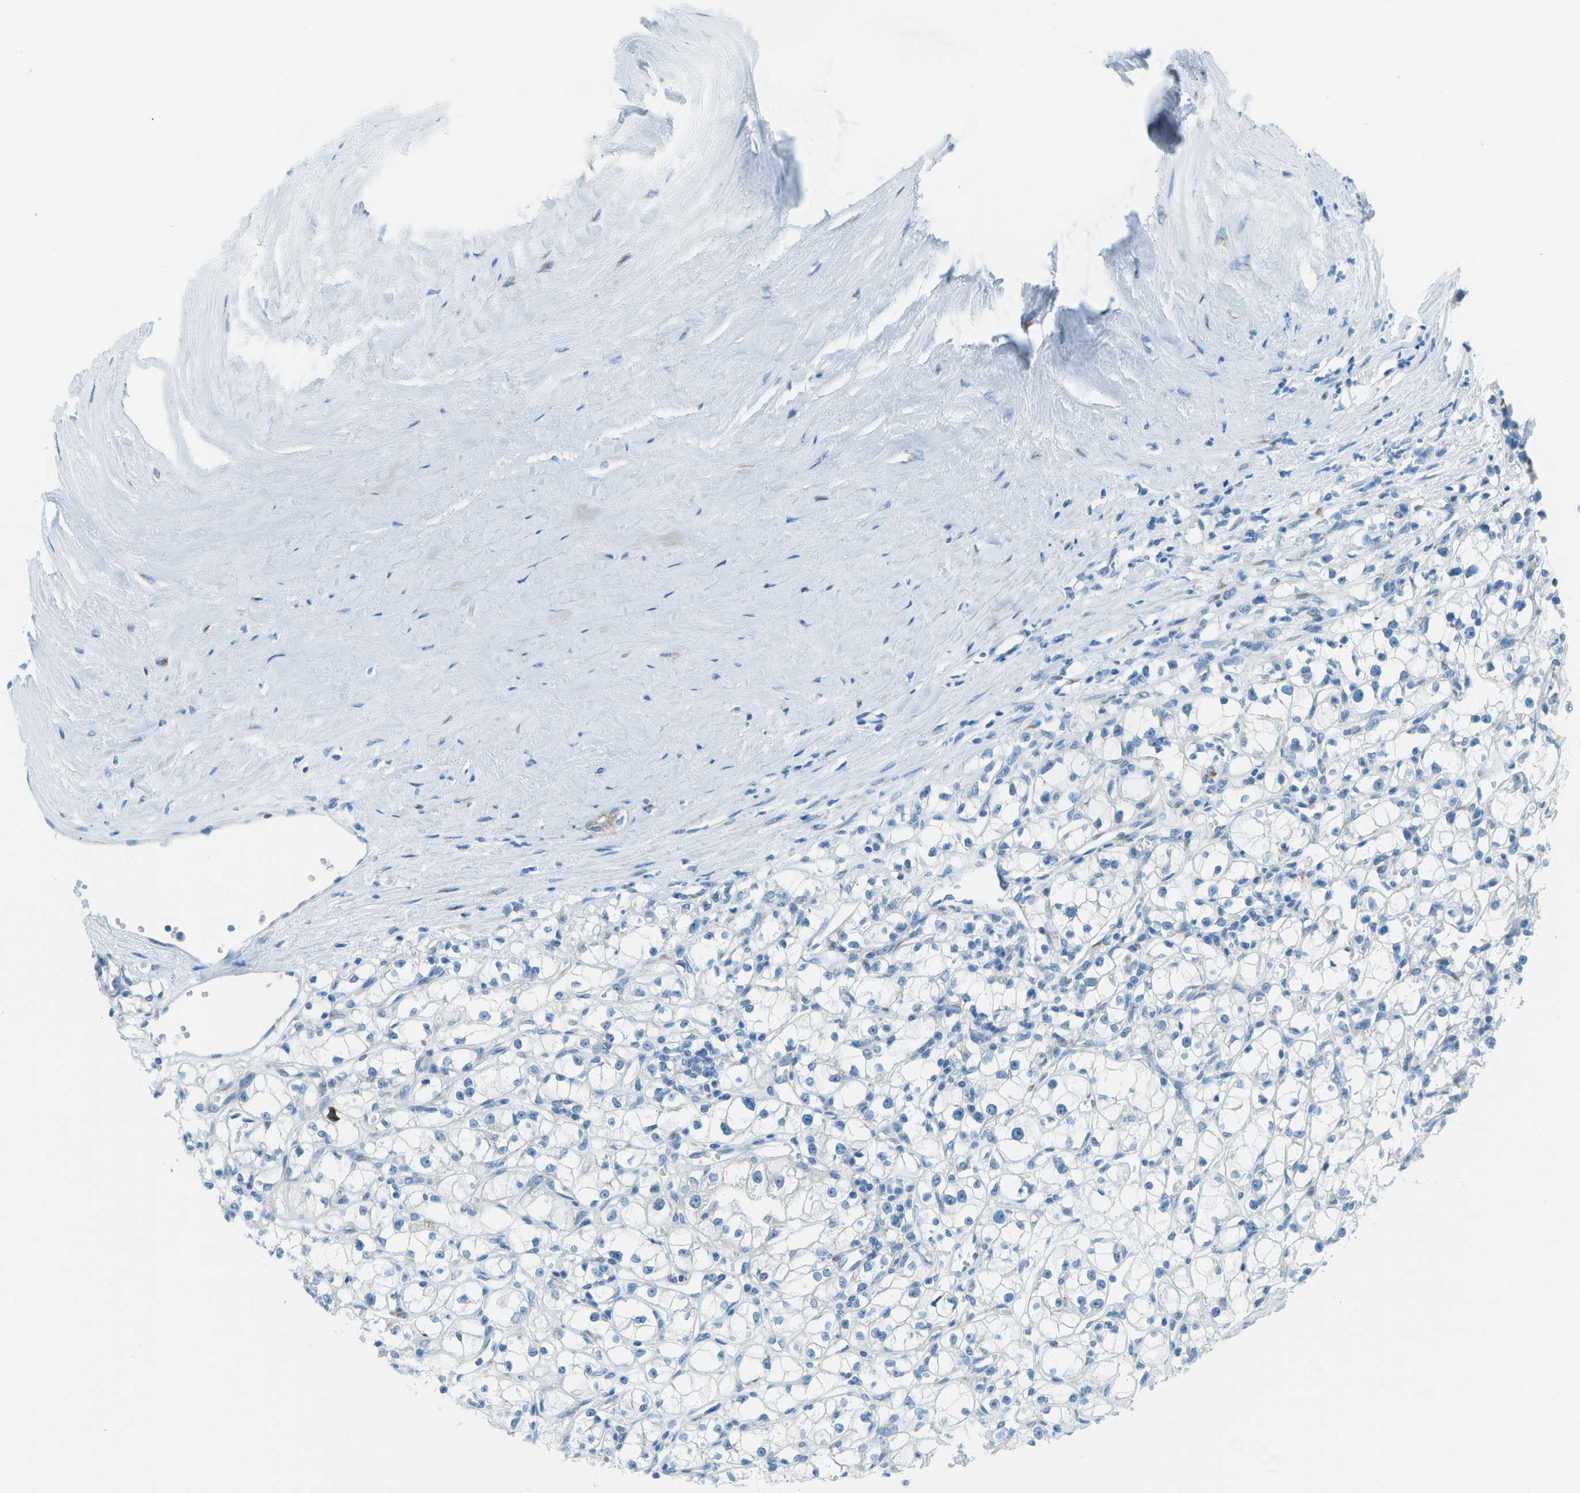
{"staining": {"intensity": "negative", "quantity": "none", "location": "none"}, "tissue": "renal cancer", "cell_type": "Tumor cells", "image_type": "cancer", "snomed": [{"axis": "morphology", "description": "Adenocarcinoma, NOS"}, {"axis": "topography", "description": "Kidney"}], "caption": "DAB (3,3'-diaminobenzidine) immunohistochemical staining of renal adenocarcinoma exhibits no significant staining in tumor cells.", "gene": "KCTD3", "patient": {"sex": "male", "age": 56}}